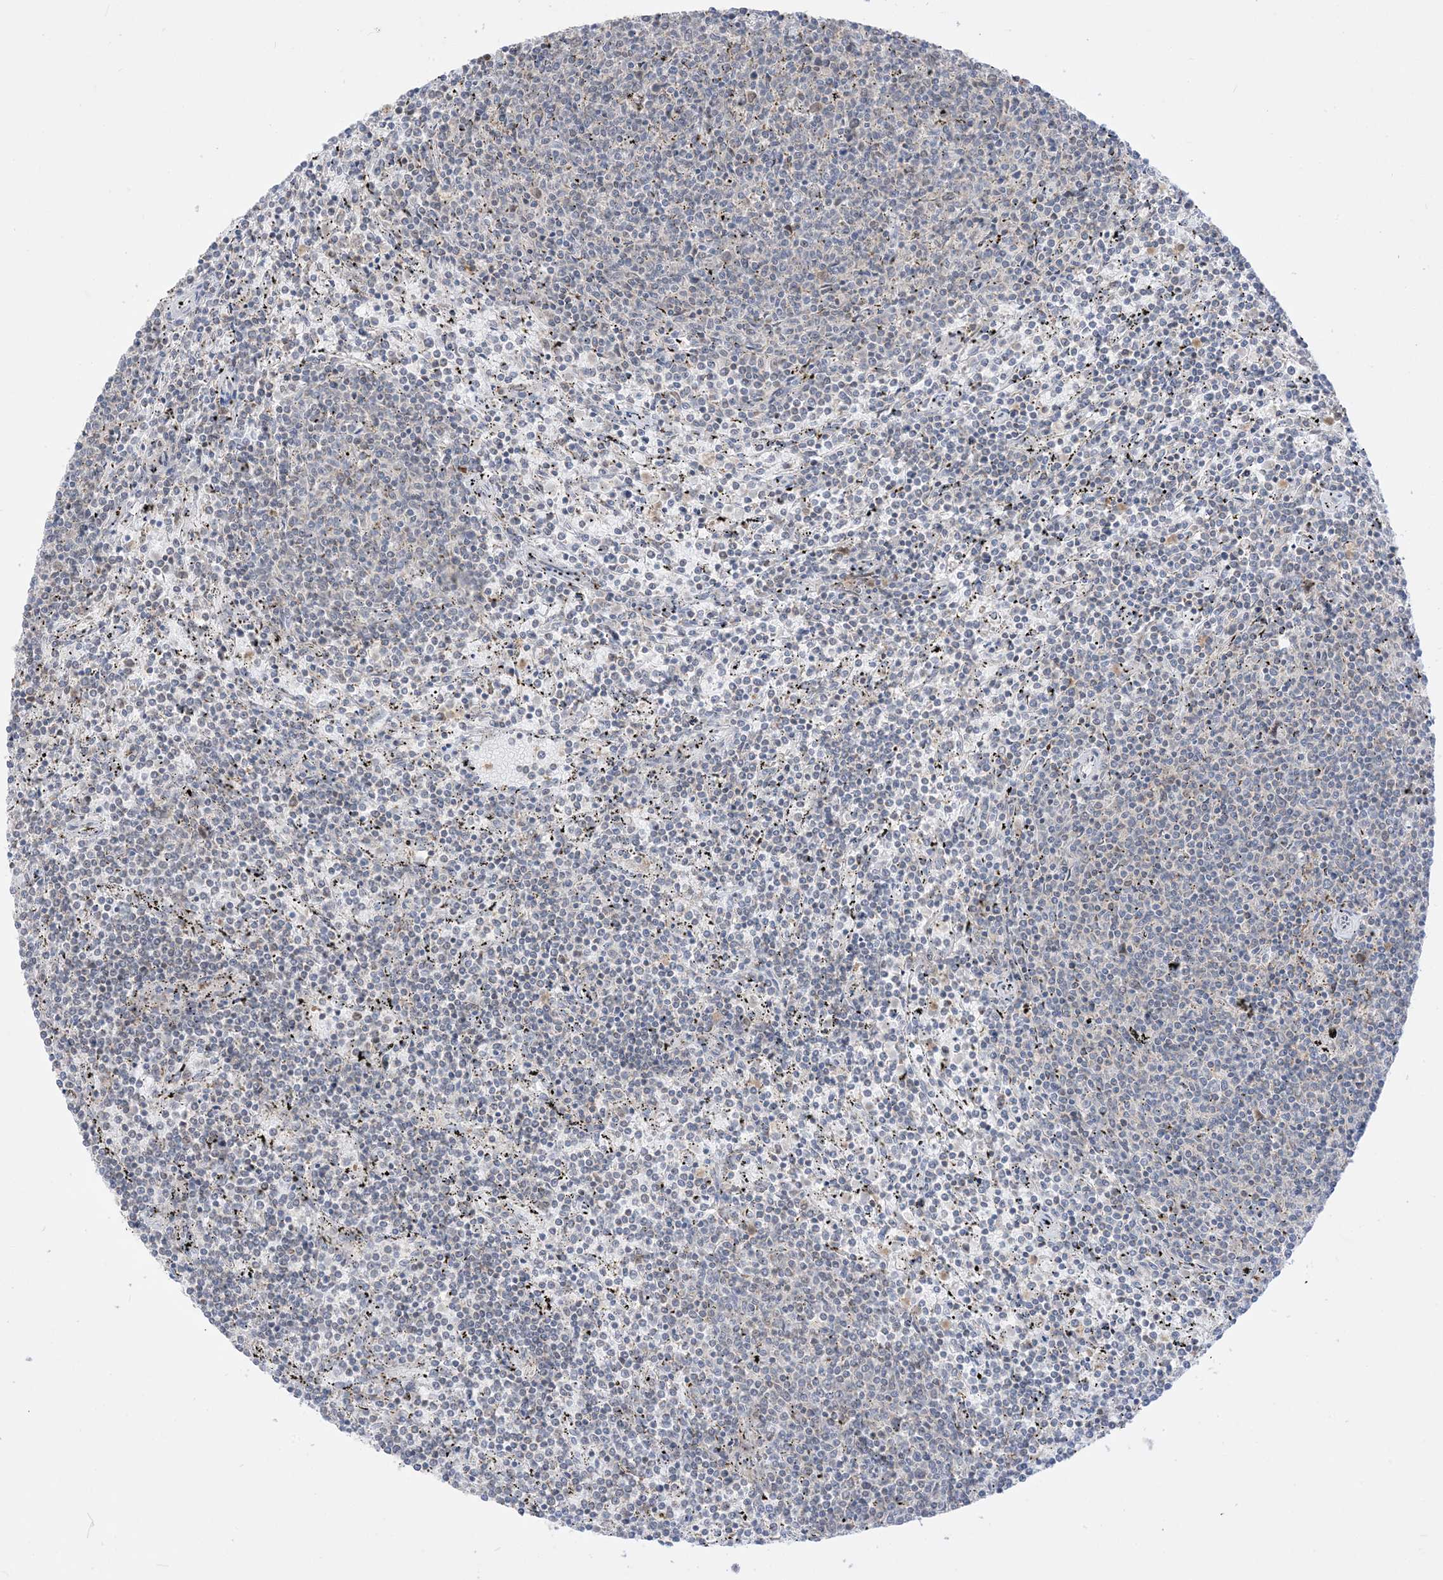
{"staining": {"intensity": "negative", "quantity": "none", "location": "none"}, "tissue": "lymphoma", "cell_type": "Tumor cells", "image_type": "cancer", "snomed": [{"axis": "morphology", "description": "Malignant lymphoma, non-Hodgkin's type, Low grade"}, {"axis": "topography", "description": "Spleen"}], "caption": "DAB (3,3'-diaminobenzidine) immunohistochemical staining of human malignant lymphoma, non-Hodgkin's type (low-grade) shows no significant expression in tumor cells.", "gene": "KANSL3", "patient": {"sex": "female", "age": 50}}